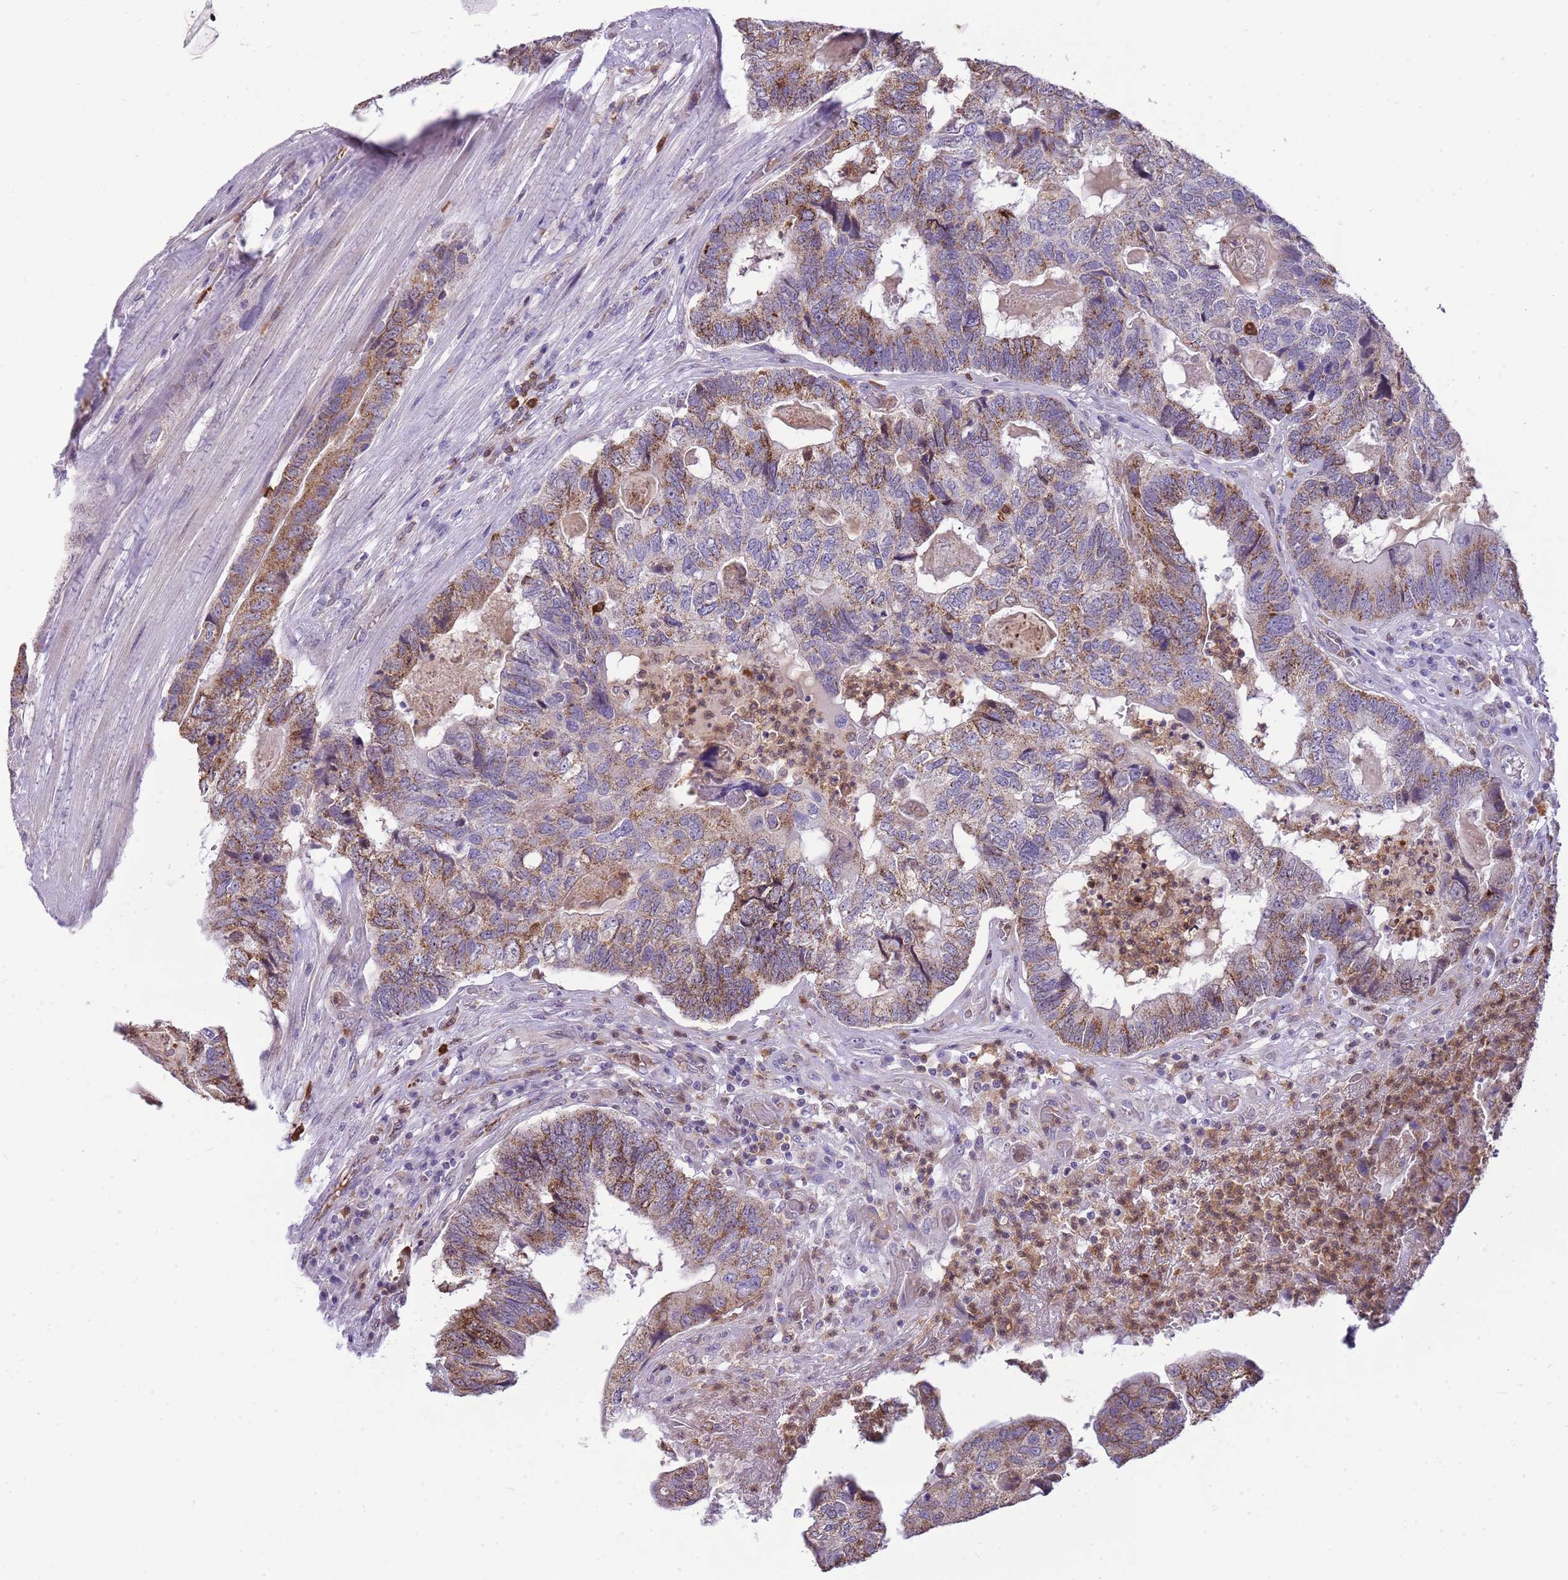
{"staining": {"intensity": "moderate", "quantity": ">75%", "location": "cytoplasmic/membranous"}, "tissue": "colorectal cancer", "cell_type": "Tumor cells", "image_type": "cancer", "snomed": [{"axis": "morphology", "description": "Adenocarcinoma, NOS"}, {"axis": "topography", "description": "Colon"}], "caption": "A micrograph showing moderate cytoplasmic/membranous positivity in about >75% of tumor cells in colorectal cancer, as visualized by brown immunohistochemical staining.", "gene": "PCNX1", "patient": {"sex": "female", "age": 67}}